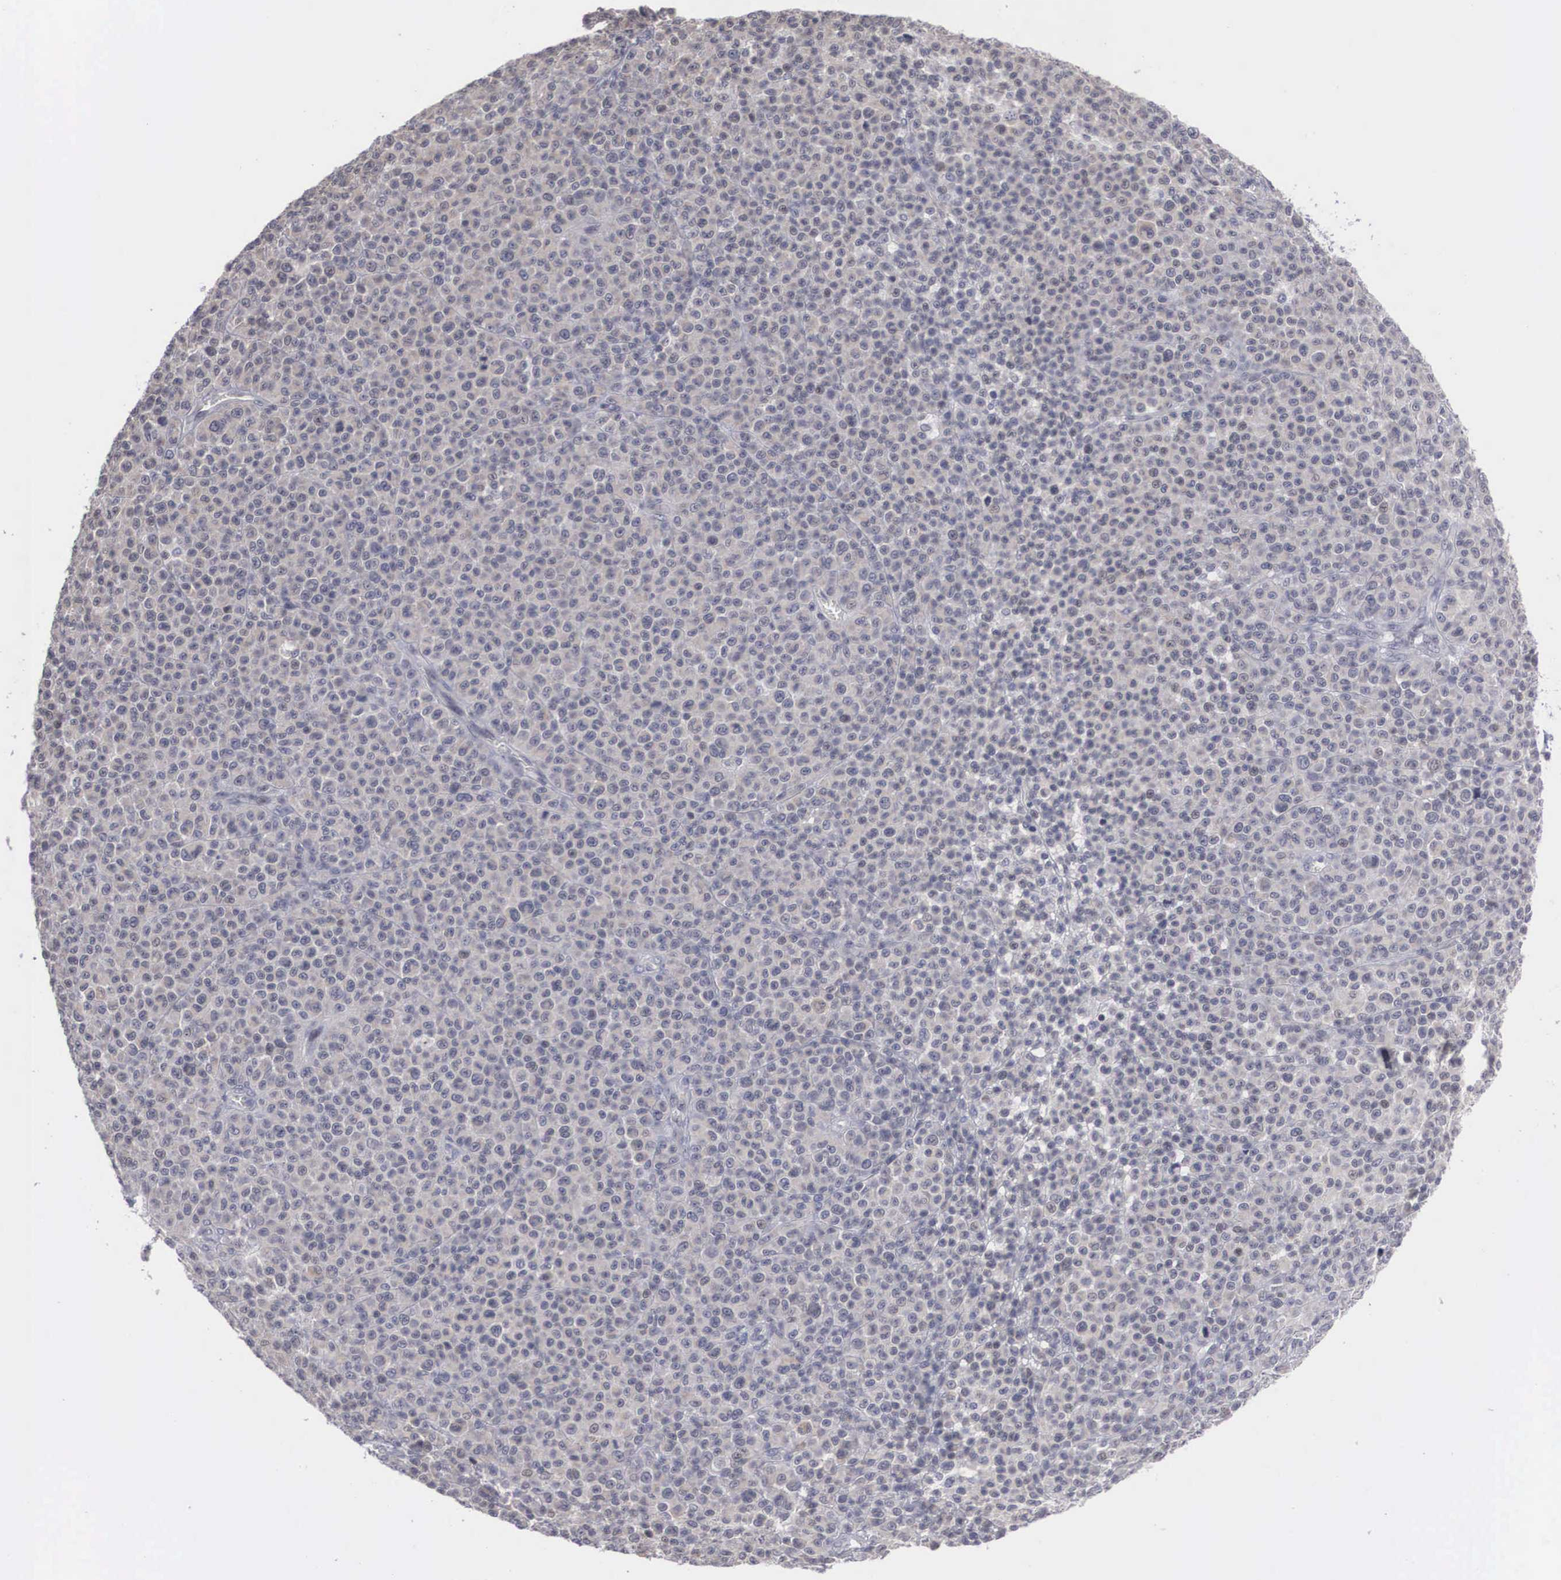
{"staining": {"intensity": "weak", "quantity": "25%-75%", "location": "cytoplasmic/membranous"}, "tissue": "melanoma", "cell_type": "Tumor cells", "image_type": "cancer", "snomed": [{"axis": "morphology", "description": "Malignant melanoma, Metastatic site"}, {"axis": "topography", "description": "Skin"}], "caption": "A high-resolution histopathology image shows immunohistochemistry staining of melanoma, which exhibits weak cytoplasmic/membranous positivity in about 25%-75% of tumor cells.", "gene": "WDR89", "patient": {"sex": "male", "age": 32}}